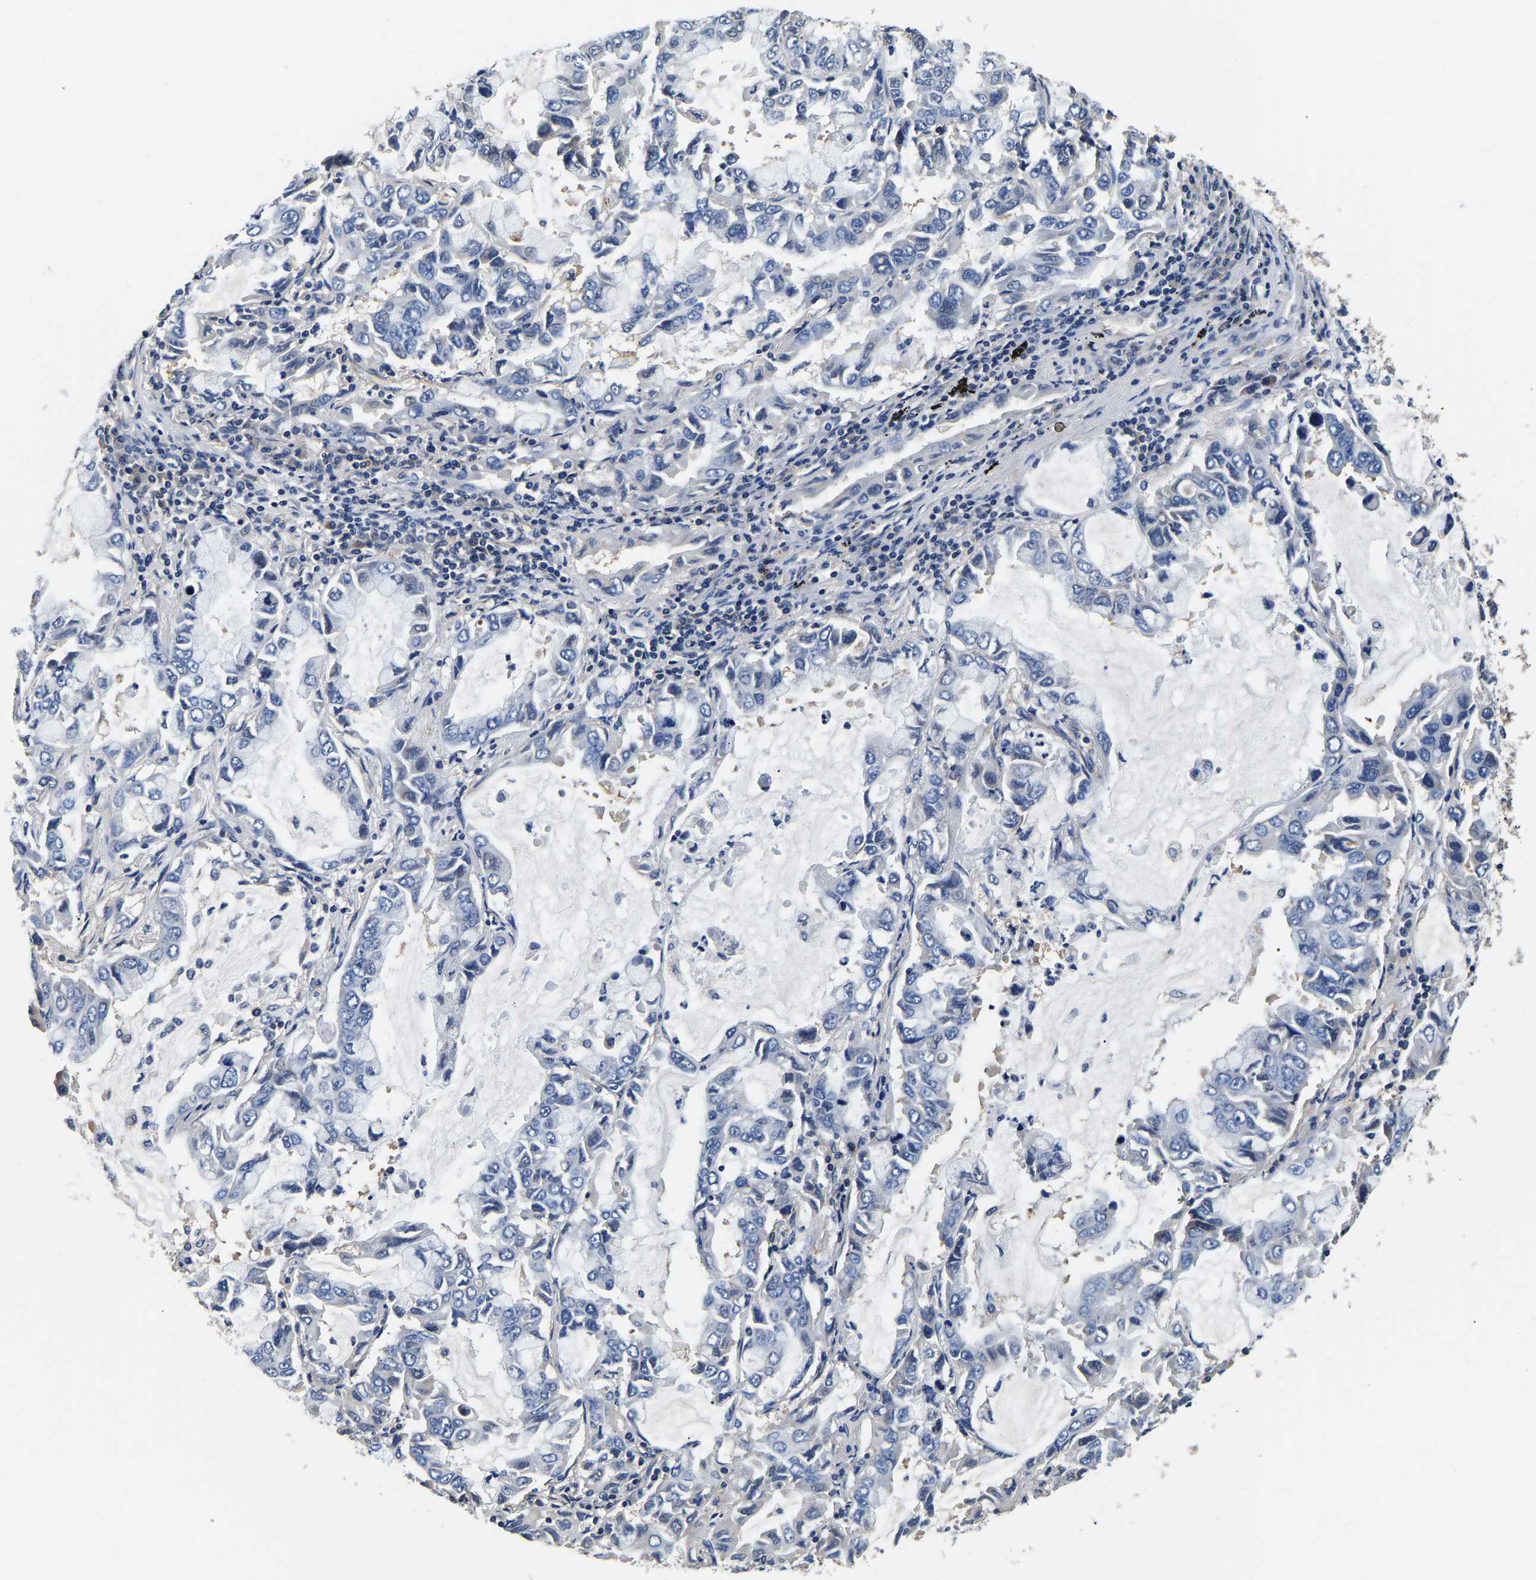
{"staining": {"intensity": "negative", "quantity": "none", "location": "none"}, "tissue": "lung cancer", "cell_type": "Tumor cells", "image_type": "cancer", "snomed": [{"axis": "morphology", "description": "Adenocarcinoma, NOS"}, {"axis": "topography", "description": "Lung"}], "caption": "The histopathology image exhibits no staining of tumor cells in lung cancer (adenocarcinoma).", "gene": "SH3GLB1", "patient": {"sex": "male", "age": 64}}